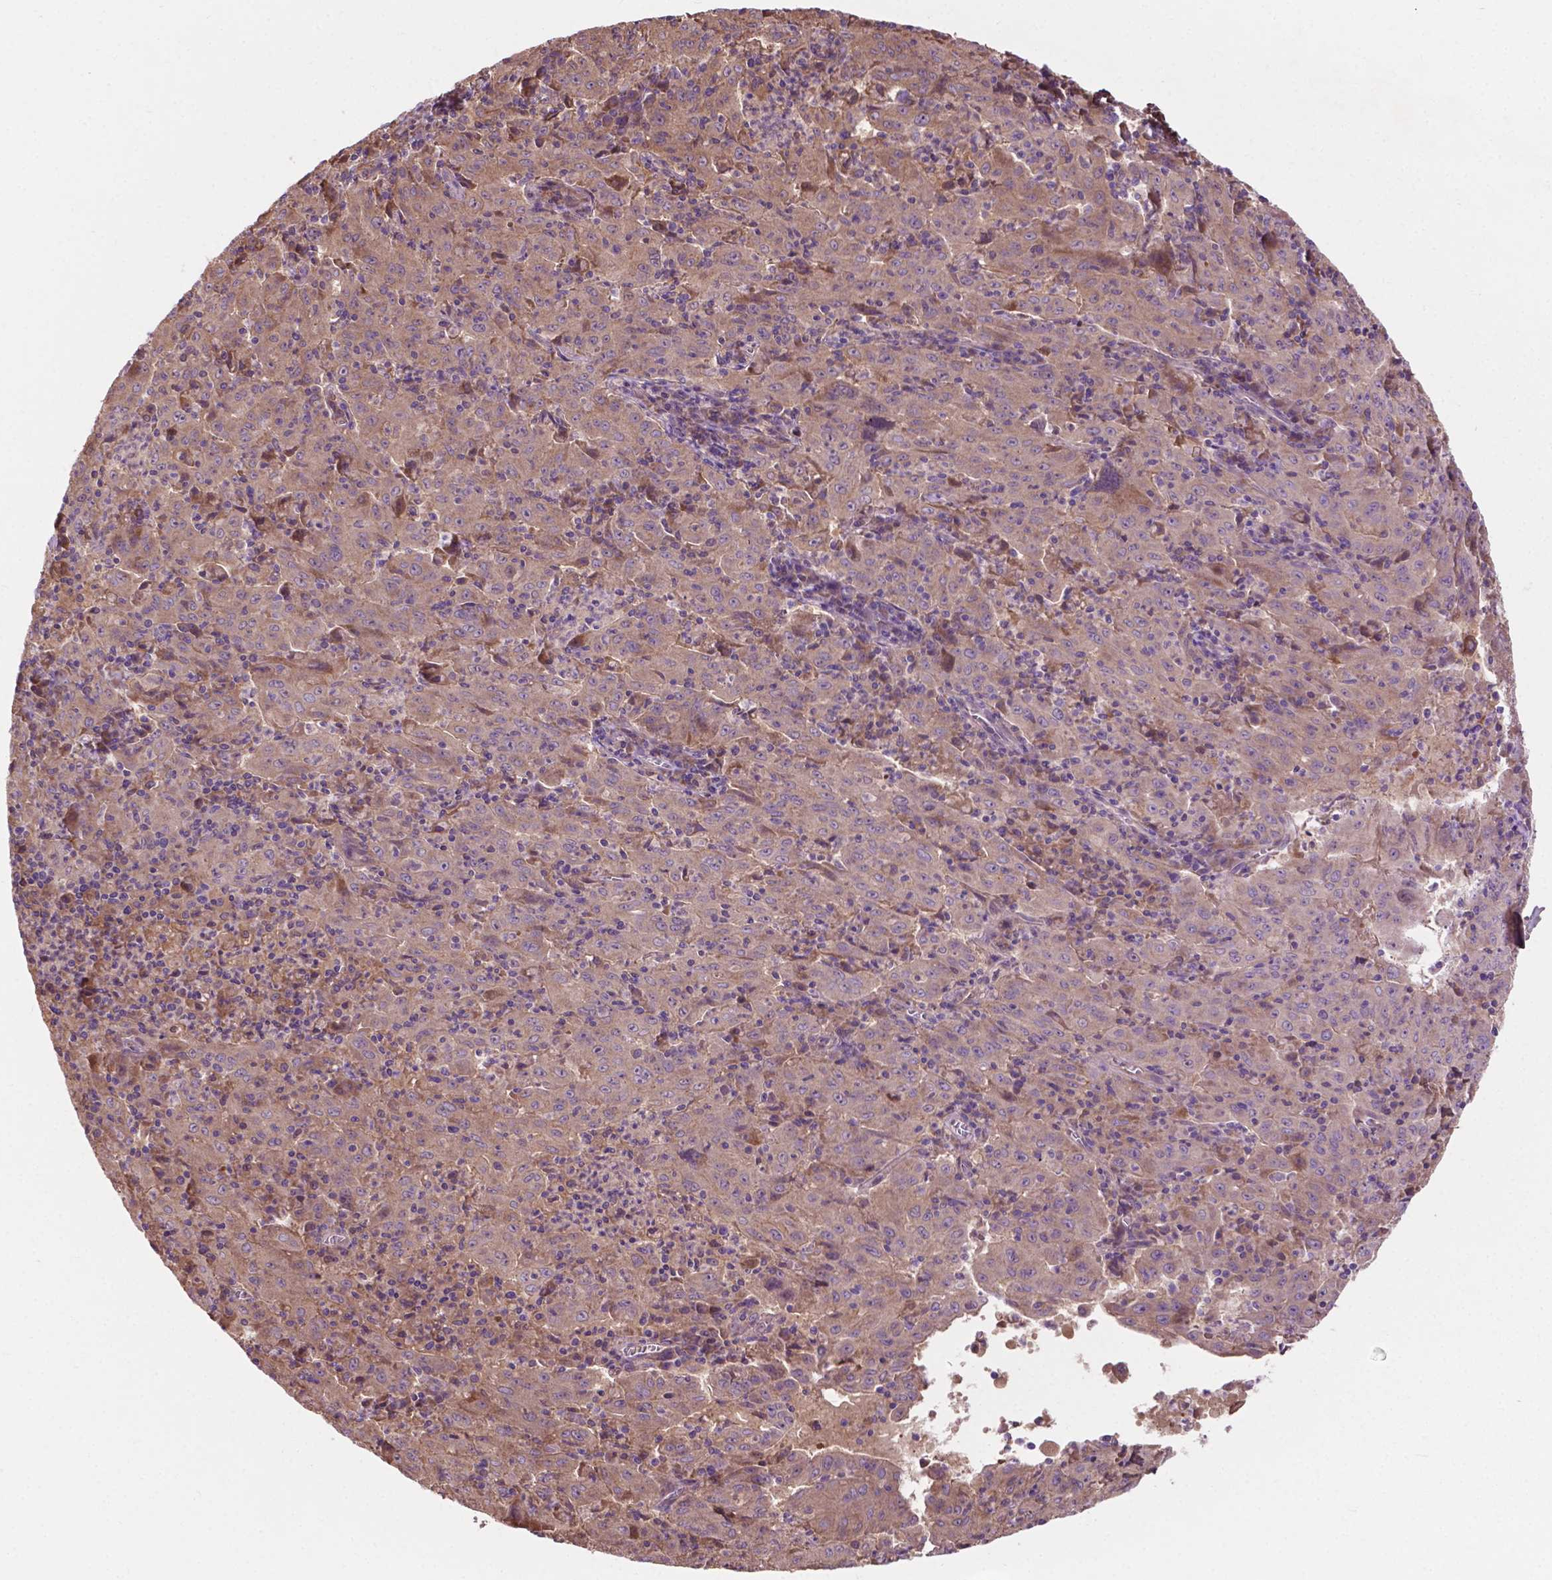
{"staining": {"intensity": "weak", "quantity": "25%-75%", "location": "cytoplasmic/membranous"}, "tissue": "pancreatic cancer", "cell_type": "Tumor cells", "image_type": "cancer", "snomed": [{"axis": "morphology", "description": "Adenocarcinoma, NOS"}, {"axis": "topography", "description": "Pancreas"}], "caption": "Weak cytoplasmic/membranous positivity for a protein is seen in about 25%-75% of tumor cells of pancreatic cancer using IHC.", "gene": "GJA9", "patient": {"sex": "male", "age": 63}}